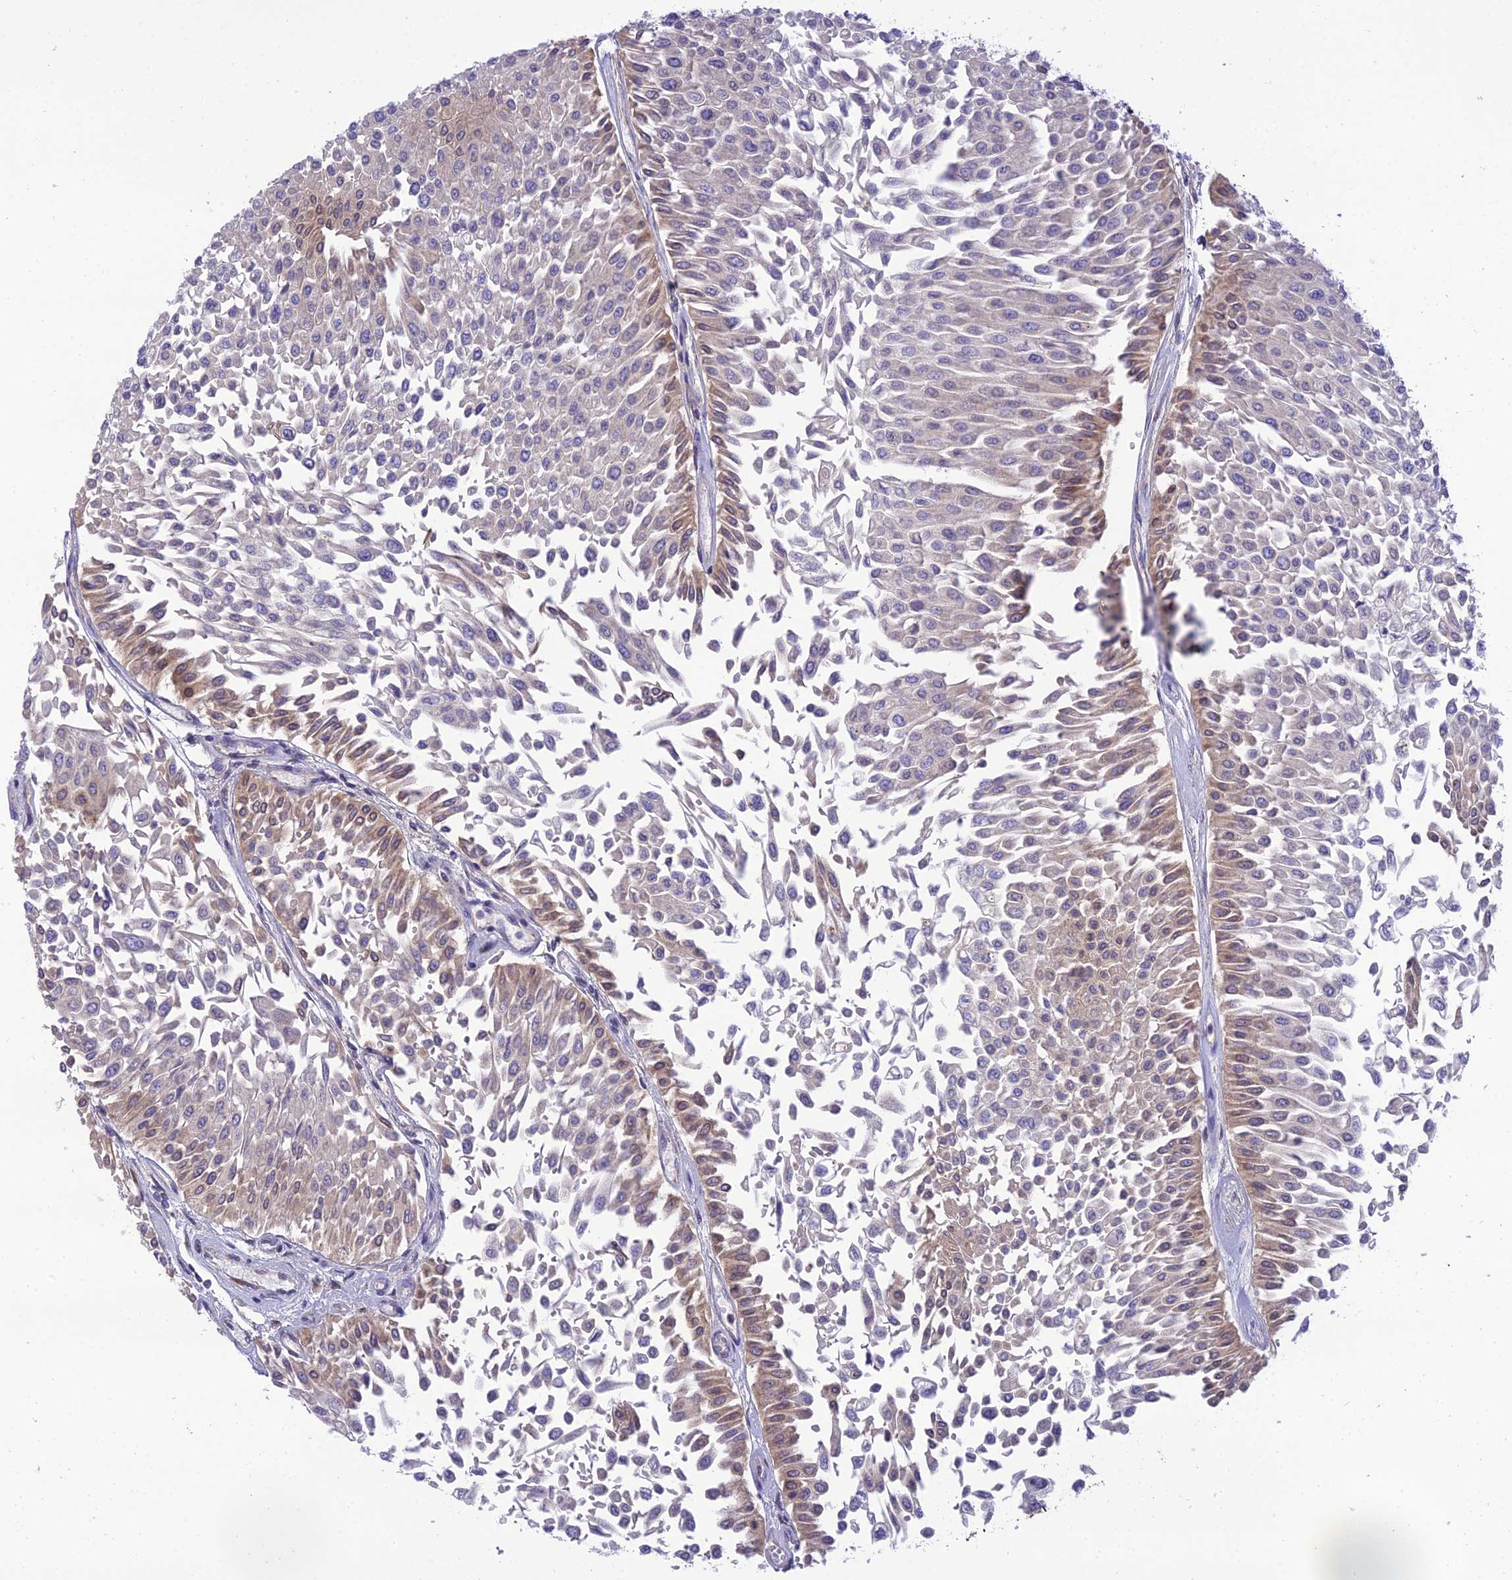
{"staining": {"intensity": "weak", "quantity": "25%-75%", "location": "cytoplasmic/membranous"}, "tissue": "urothelial cancer", "cell_type": "Tumor cells", "image_type": "cancer", "snomed": [{"axis": "morphology", "description": "Urothelial carcinoma, Low grade"}, {"axis": "topography", "description": "Urinary bladder"}], "caption": "Low-grade urothelial carcinoma was stained to show a protein in brown. There is low levels of weak cytoplasmic/membranous staining in approximately 25%-75% of tumor cells.", "gene": "CLCN7", "patient": {"sex": "male", "age": 67}}